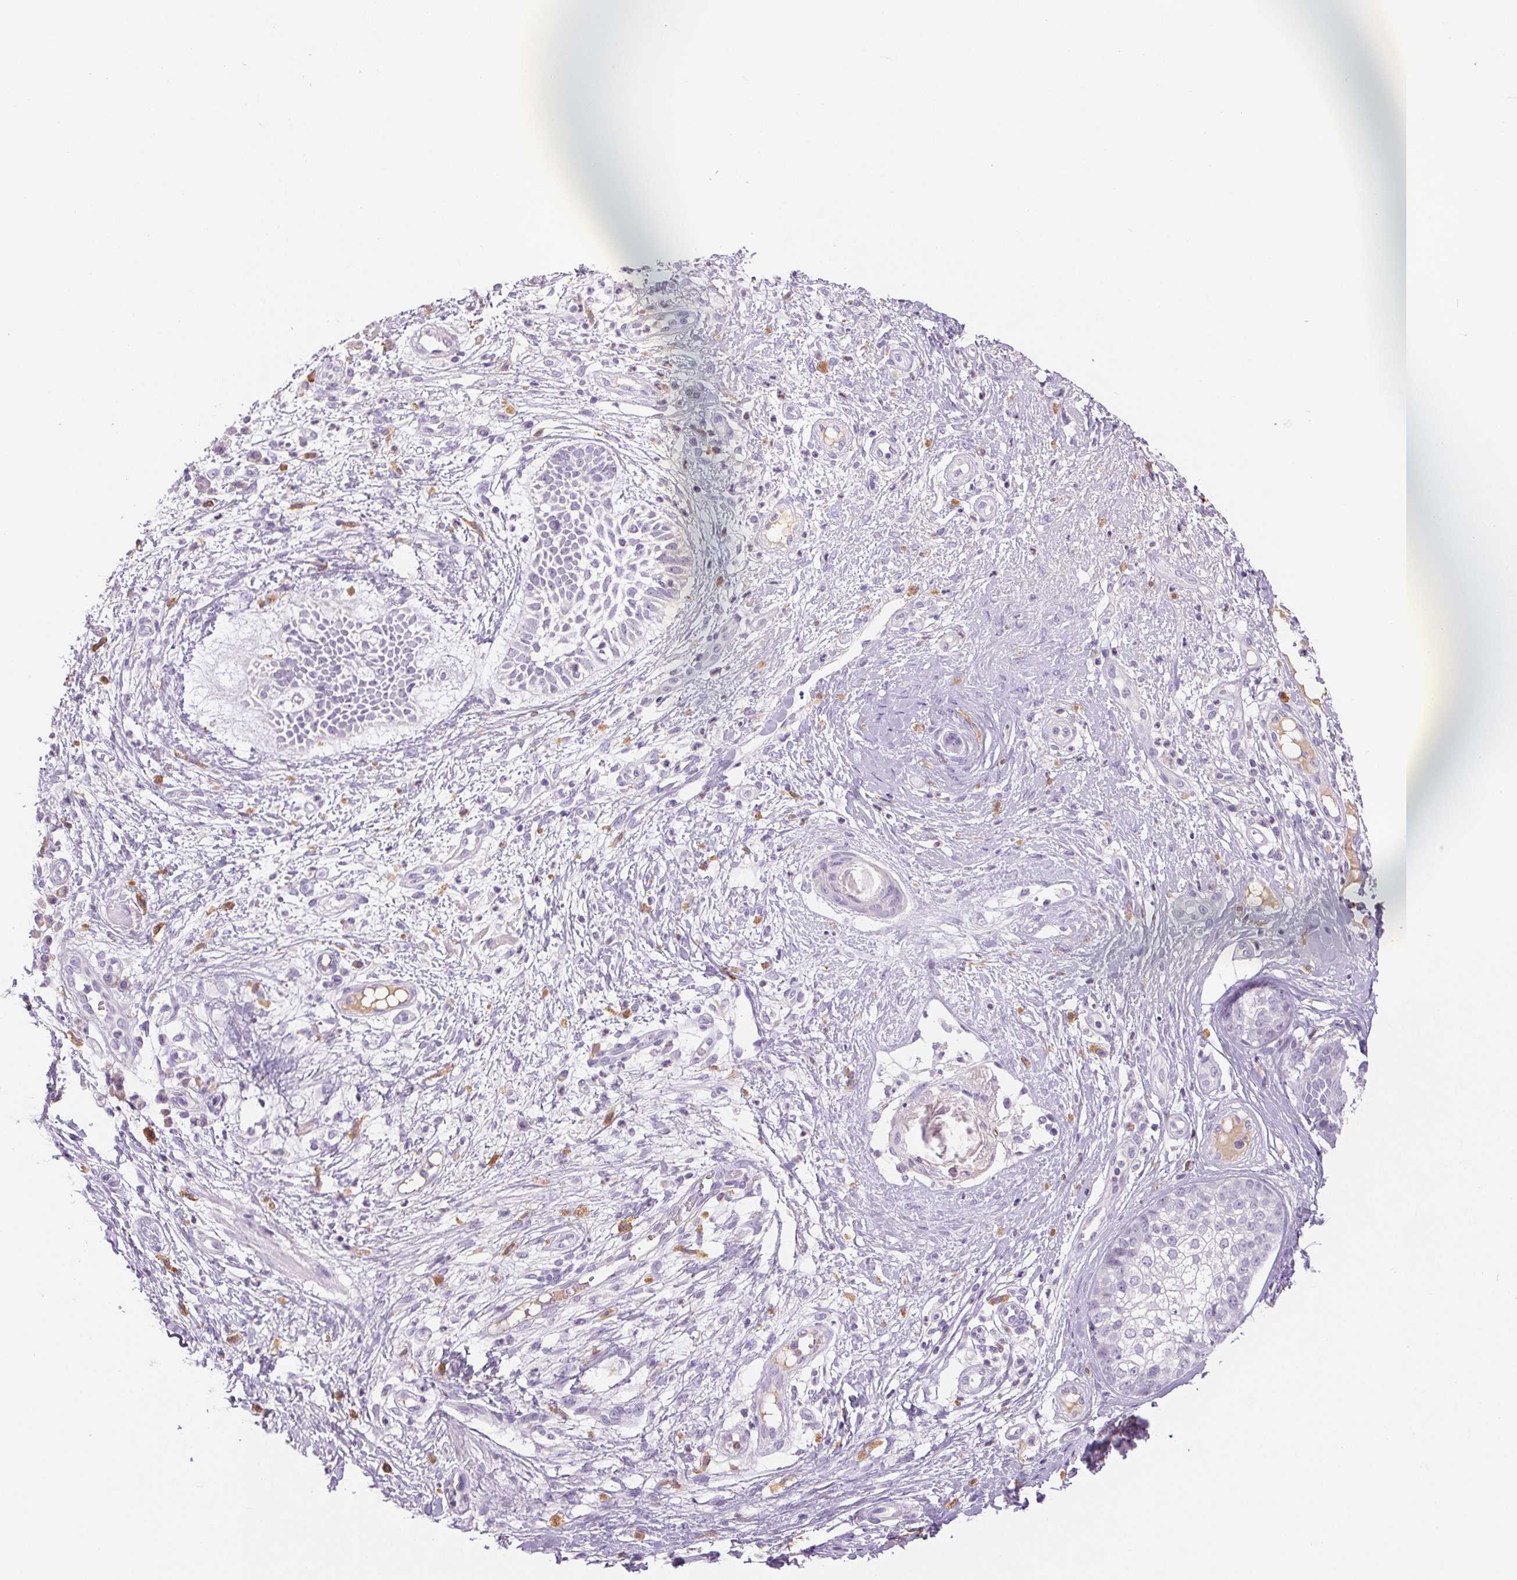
{"staining": {"intensity": "negative", "quantity": "none", "location": "none"}, "tissue": "skin cancer", "cell_type": "Tumor cells", "image_type": "cancer", "snomed": [{"axis": "morphology", "description": "Basal cell carcinoma"}, {"axis": "topography", "description": "Skin"}], "caption": "IHC micrograph of neoplastic tissue: basal cell carcinoma (skin) stained with DAB reveals no significant protein positivity in tumor cells.", "gene": "IFIT1B", "patient": {"sex": "female", "age": 89}}